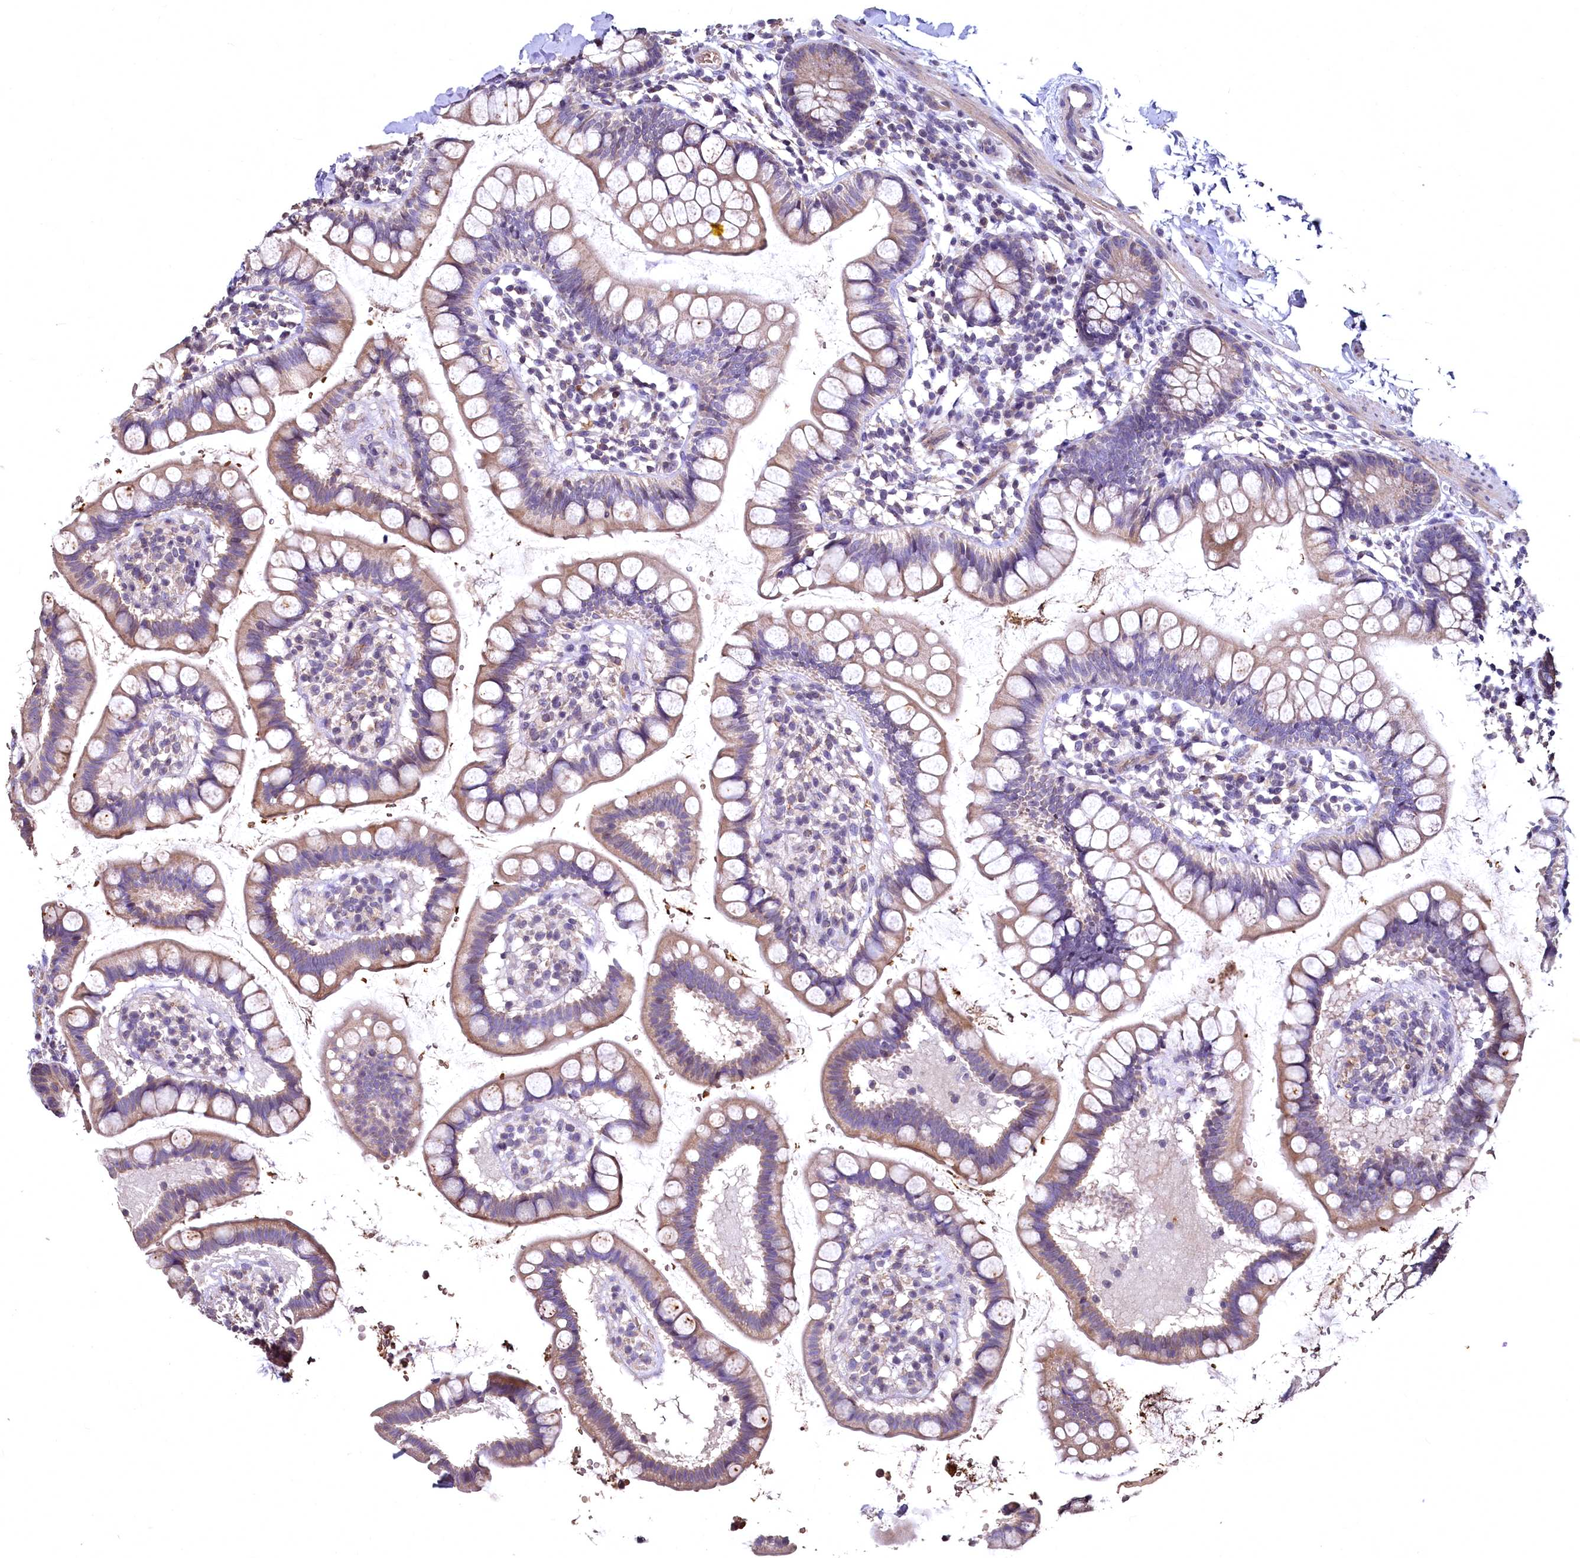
{"staining": {"intensity": "weak", "quantity": "25%-75%", "location": "cytoplasmic/membranous"}, "tissue": "small intestine", "cell_type": "Glandular cells", "image_type": "normal", "snomed": [{"axis": "morphology", "description": "Normal tissue, NOS"}, {"axis": "topography", "description": "Small intestine"}], "caption": "IHC photomicrograph of benign small intestine: small intestine stained using immunohistochemistry (IHC) displays low levels of weak protein expression localized specifically in the cytoplasmic/membranous of glandular cells, appearing as a cytoplasmic/membranous brown color.", "gene": "SPTA1", "patient": {"sex": "female", "age": 84}}